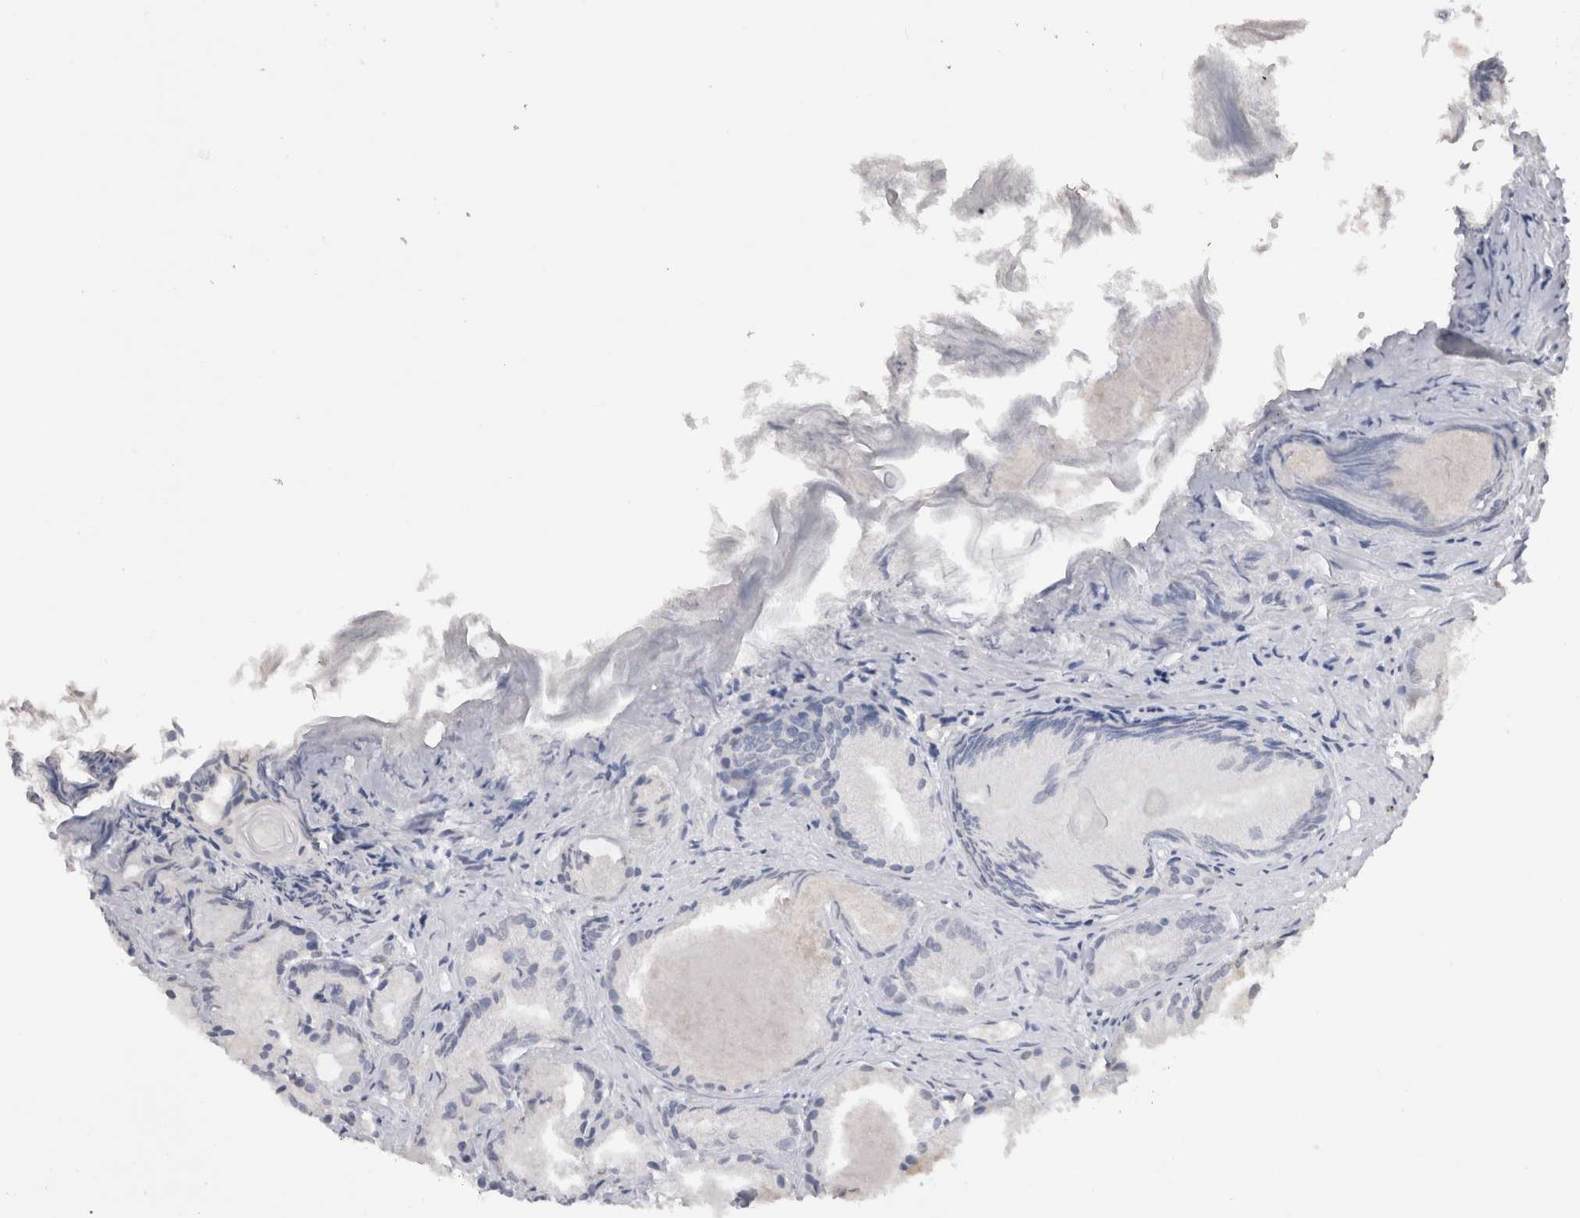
{"staining": {"intensity": "negative", "quantity": "none", "location": "none"}, "tissue": "prostate cancer", "cell_type": "Tumor cells", "image_type": "cancer", "snomed": [{"axis": "morphology", "description": "Adenocarcinoma, Low grade"}, {"axis": "topography", "description": "Prostate"}], "caption": "This is a histopathology image of immunohistochemistry (IHC) staining of prostate cancer, which shows no positivity in tumor cells.", "gene": "NOMO1", "patient": {"sex": "male", "age": 72}}